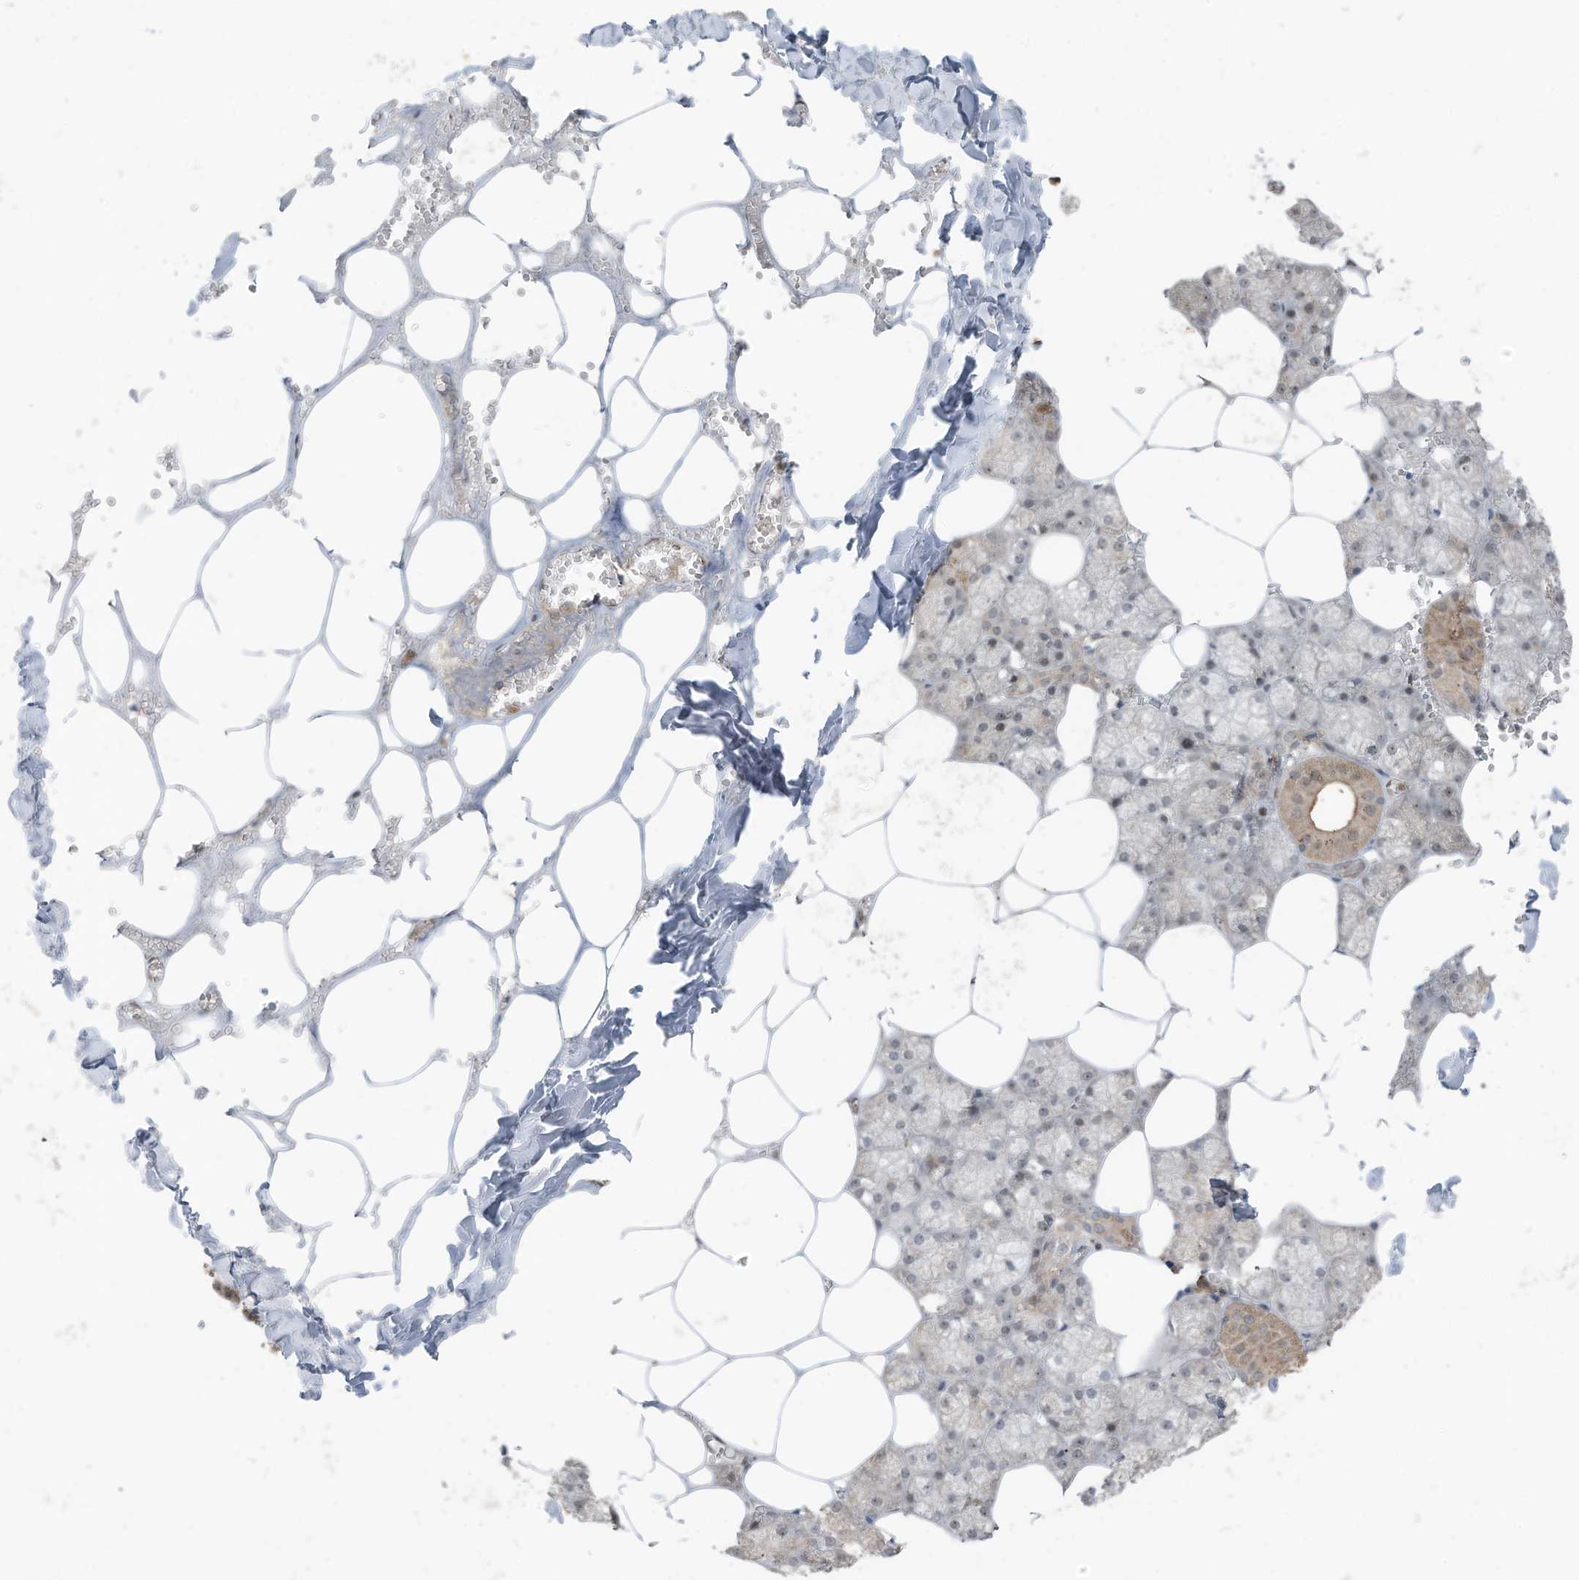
{"staining": {"intensity": "moderate", "quantity": "<25%", "location": "cytoplasmic/membranous,nuclear"}, "tissue": "salivary gland", "cell_type": "Glandular cells", "image_type": "normal", "snomed": [{"axis": "morphology", "description": "Normal tissue, NOS"}, {"axis": "topography", "description": "Salivary gland"}], "caption": "High-magnification brightfield microscopy of normal salivary gland stained with DAB (3,3'-diaminobenzidine) (brown) and counterstained with hematoxylin (blue). glandular cells exhibit moderate cytoplasmic/membranous,nuclear positivity is identified in about<25% of cells.", "gene": "TXNDC9", "patient": {"sex": "male", "age": 62}}